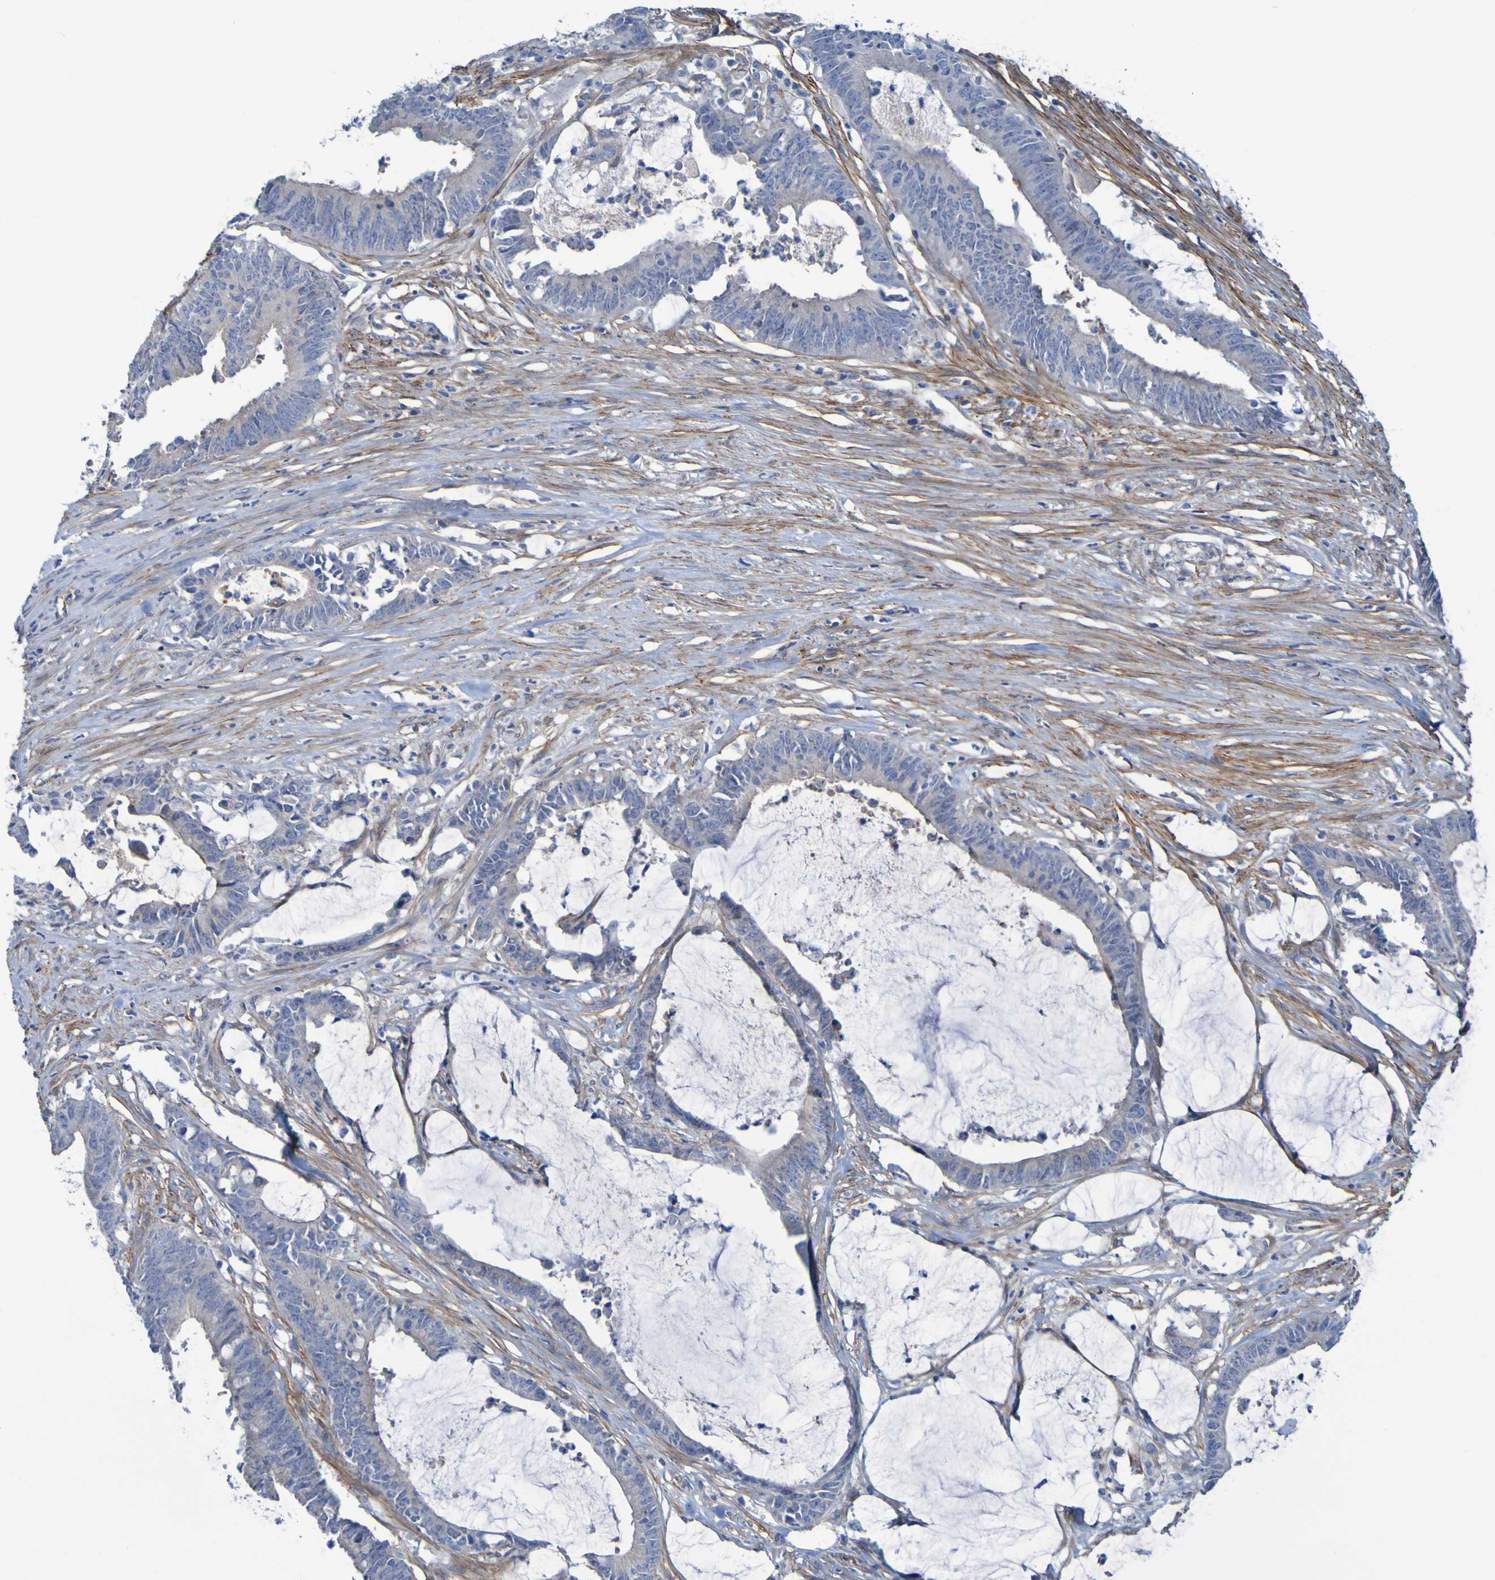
{"staining": {"intensity": "negative", "quantity": "none", "location": "none"}, "tissue": "colorectal cancer", "cell_type": "Tumor cells", "image_type": "cancer", "snomed": [{"axis": "morphology", "description": "Adenocarcinoma, NOS"}, {"axis": "topography", "description": "Rectum"}], "caption": "The photomicrograph demonstrates no staining of tumor cells in adenocarcinoma (colorectal).", "gene": "LPP", "patient": {"sex": "female", "age": 66}}